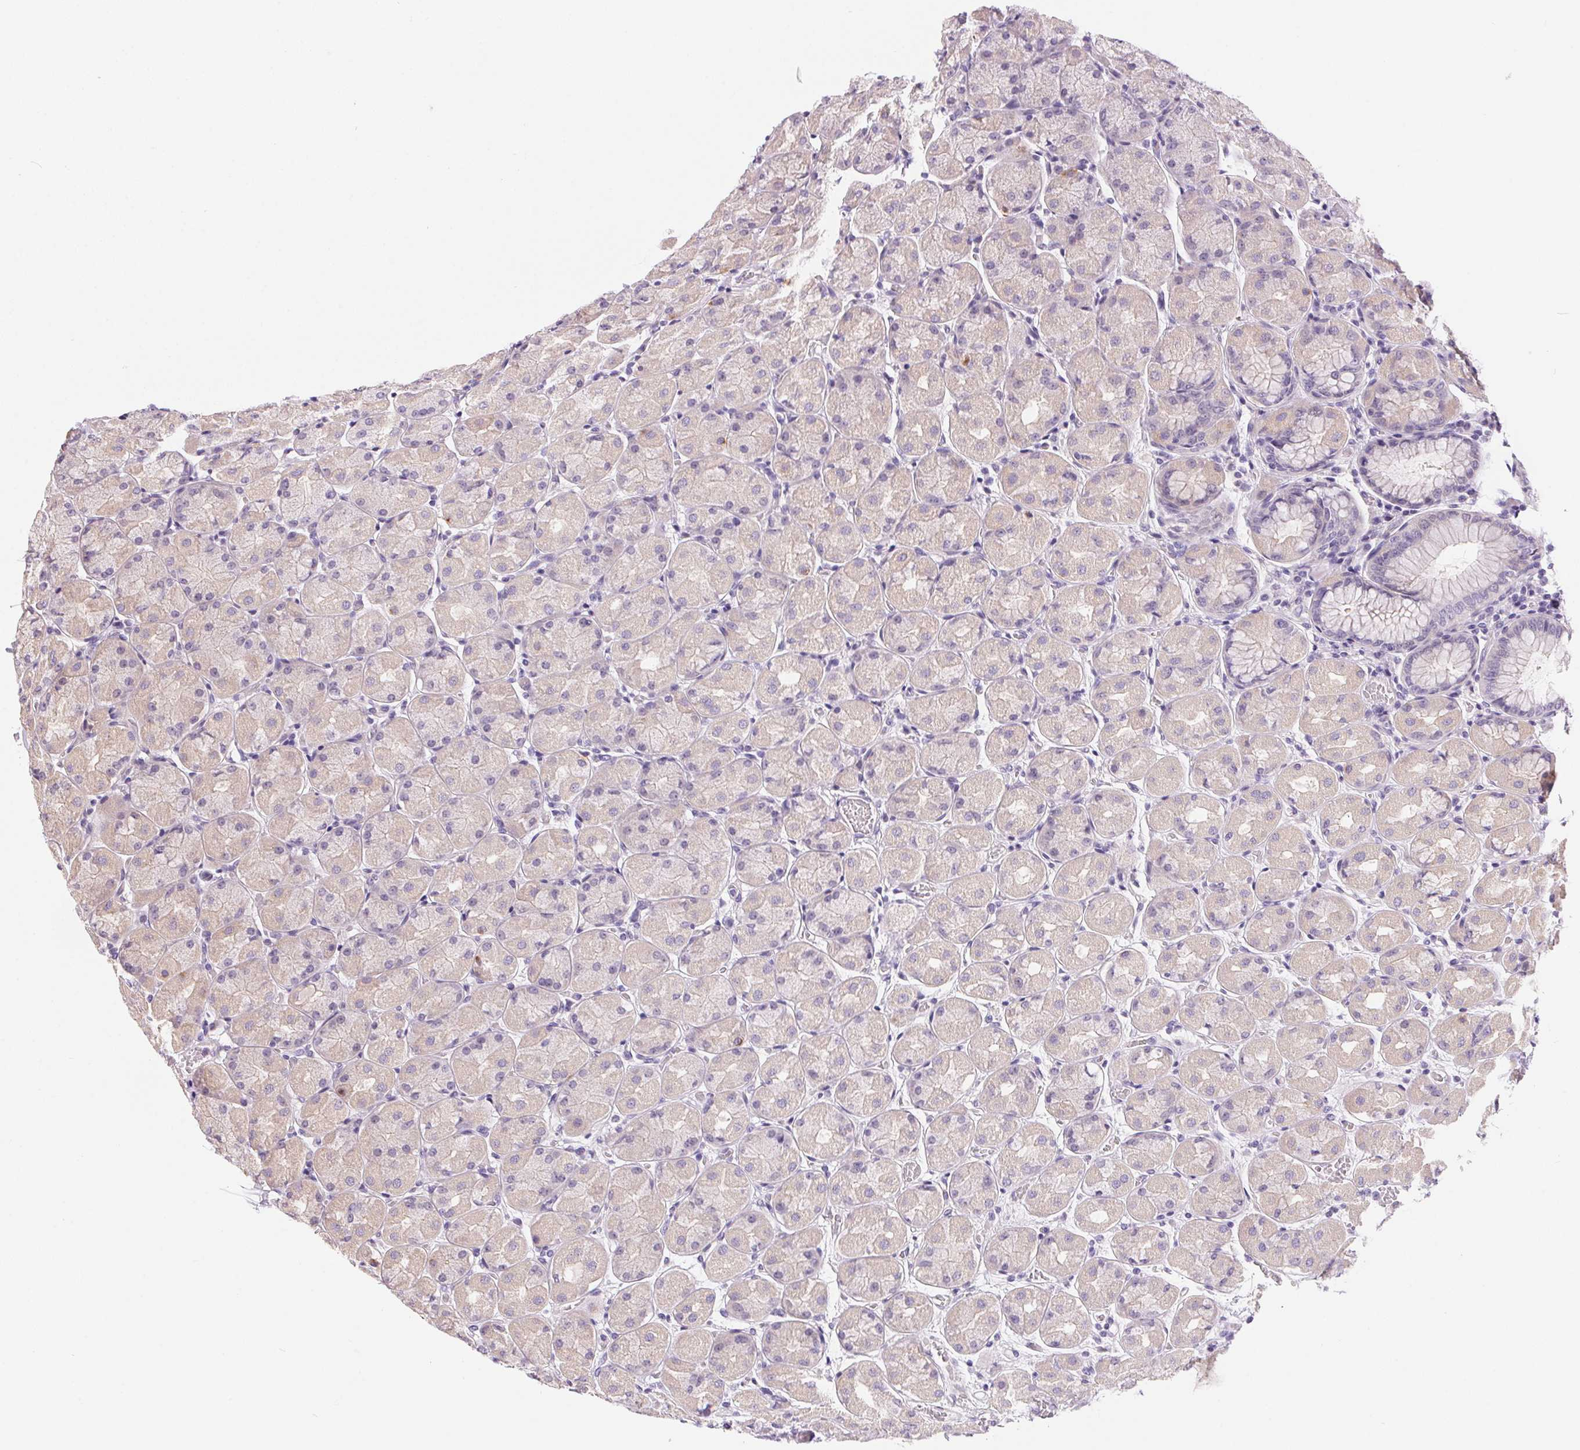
{"staining": {"intensity": "weak", "quantity": "<25%", "location": "cytoplasmic/membranous"}, "tissue": "stomach", "cell_type": "Glandular cells", "image_type": "normal", "snomed": [{"axis": "morphology", "description": "Normal tissue, NOS"}, {"axis": "topography", "description": "Stomach, upper"}], "caption": "Normal stomach was stained to show a protein in brown. There is no significant positivity in glandular cells.", "gene": "UNC13B", "patient": {"sex": "female", "age": 56}}